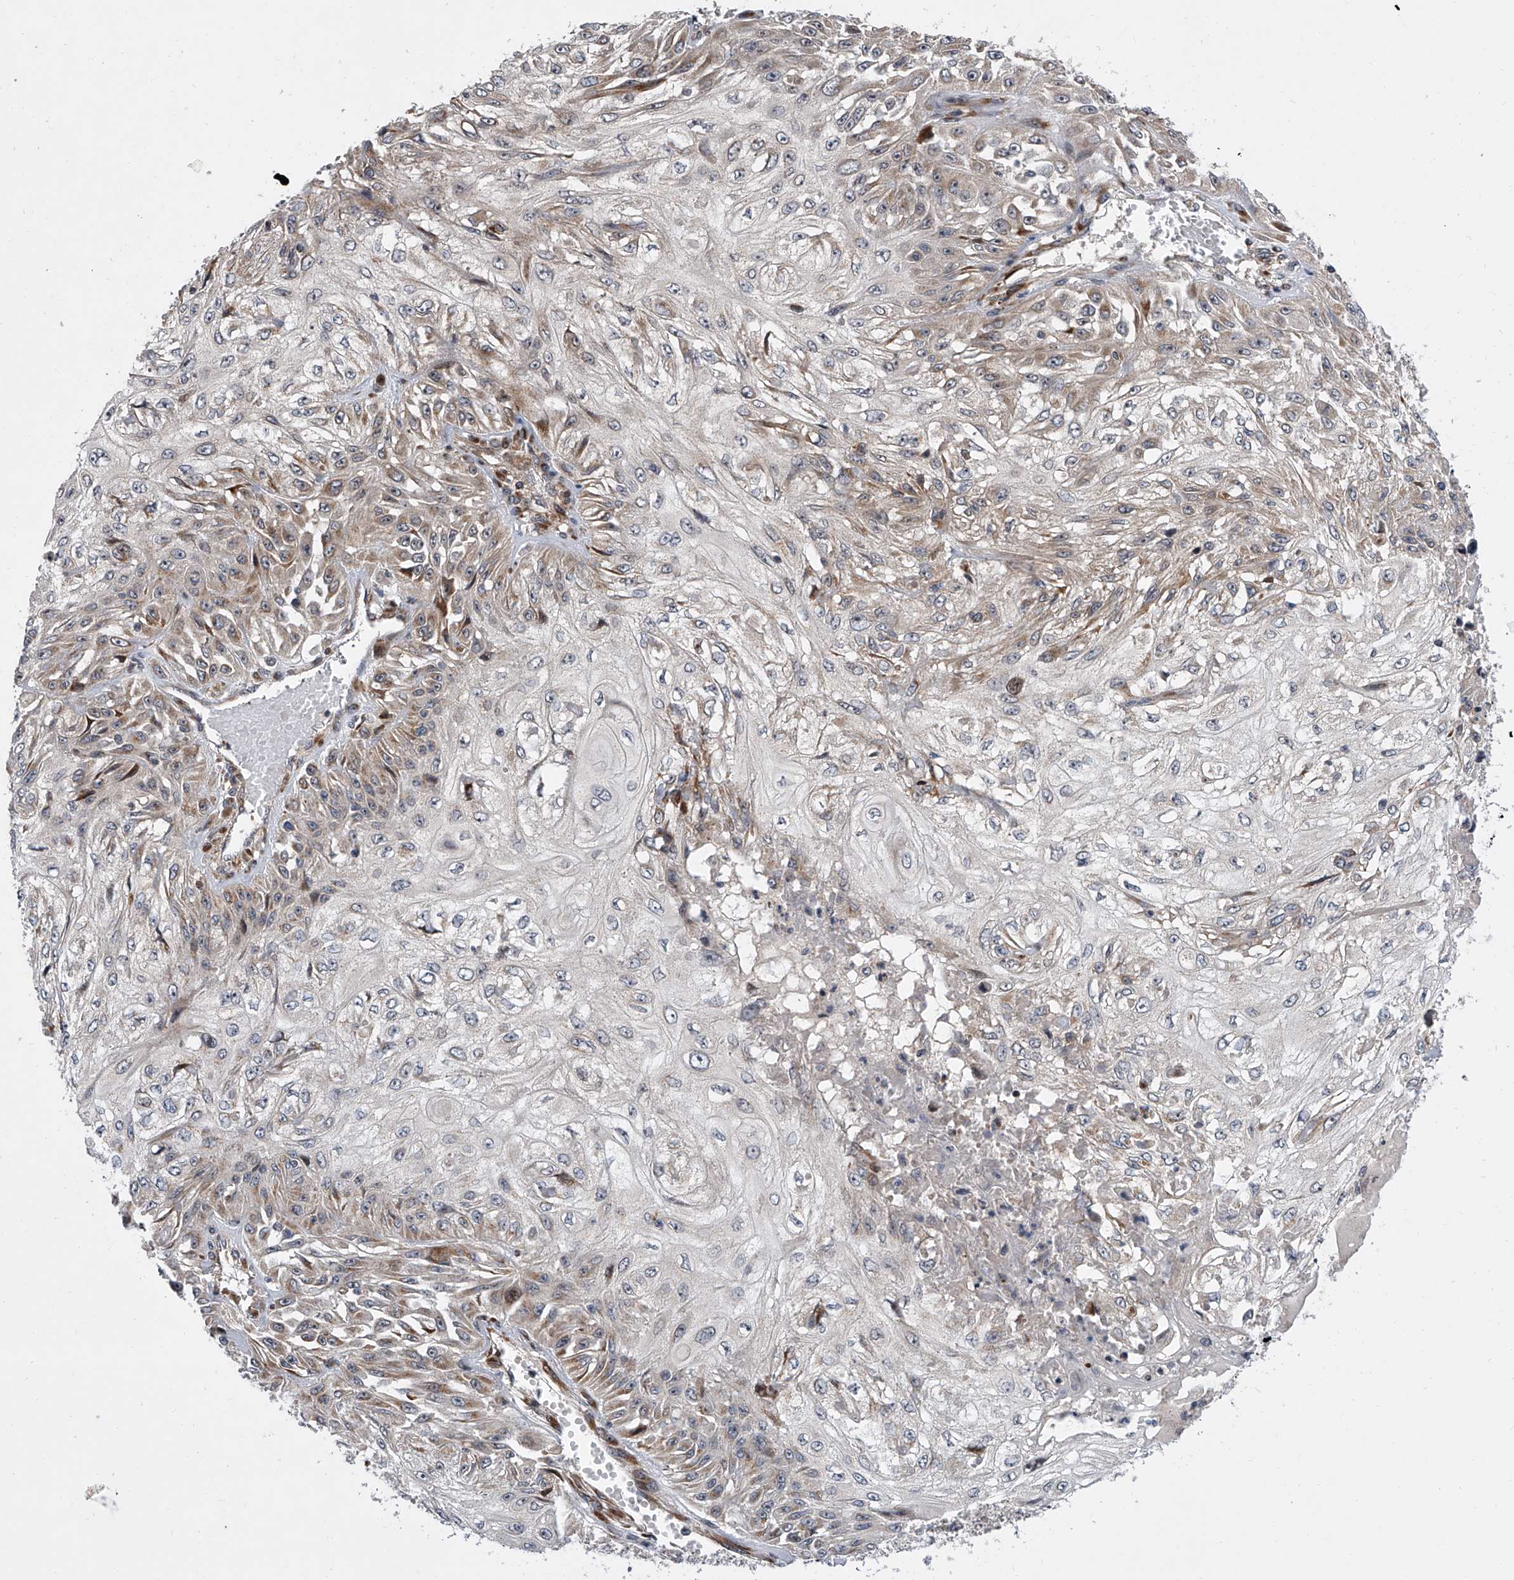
{"staining": {"intensity": "weak", "quantity": "25%-75%", "location": "cytoplasmic/membranous"}, "tissue": "skin cancer", "cell_type": "Tumor cells", "image_type": "cancer", "snomed": [{"axis": "morphology", "description": "Squamous cell carcinoma, NOS"}, {"axis": "morphology", "description": "Squamous cell carcinoma, metastatic, NOS"}, {"axis": "topography", "description": "Skin"}, {"axis": "topography", "description": "Lymph node"}], "caption": "Skin squamous cell carcinoma stained for a protein reveals weak cytoplasmic/membranous positivity in tumor cells.", "gene": "DLGAP2", "patient": {"sex": "male", "age": 75}}